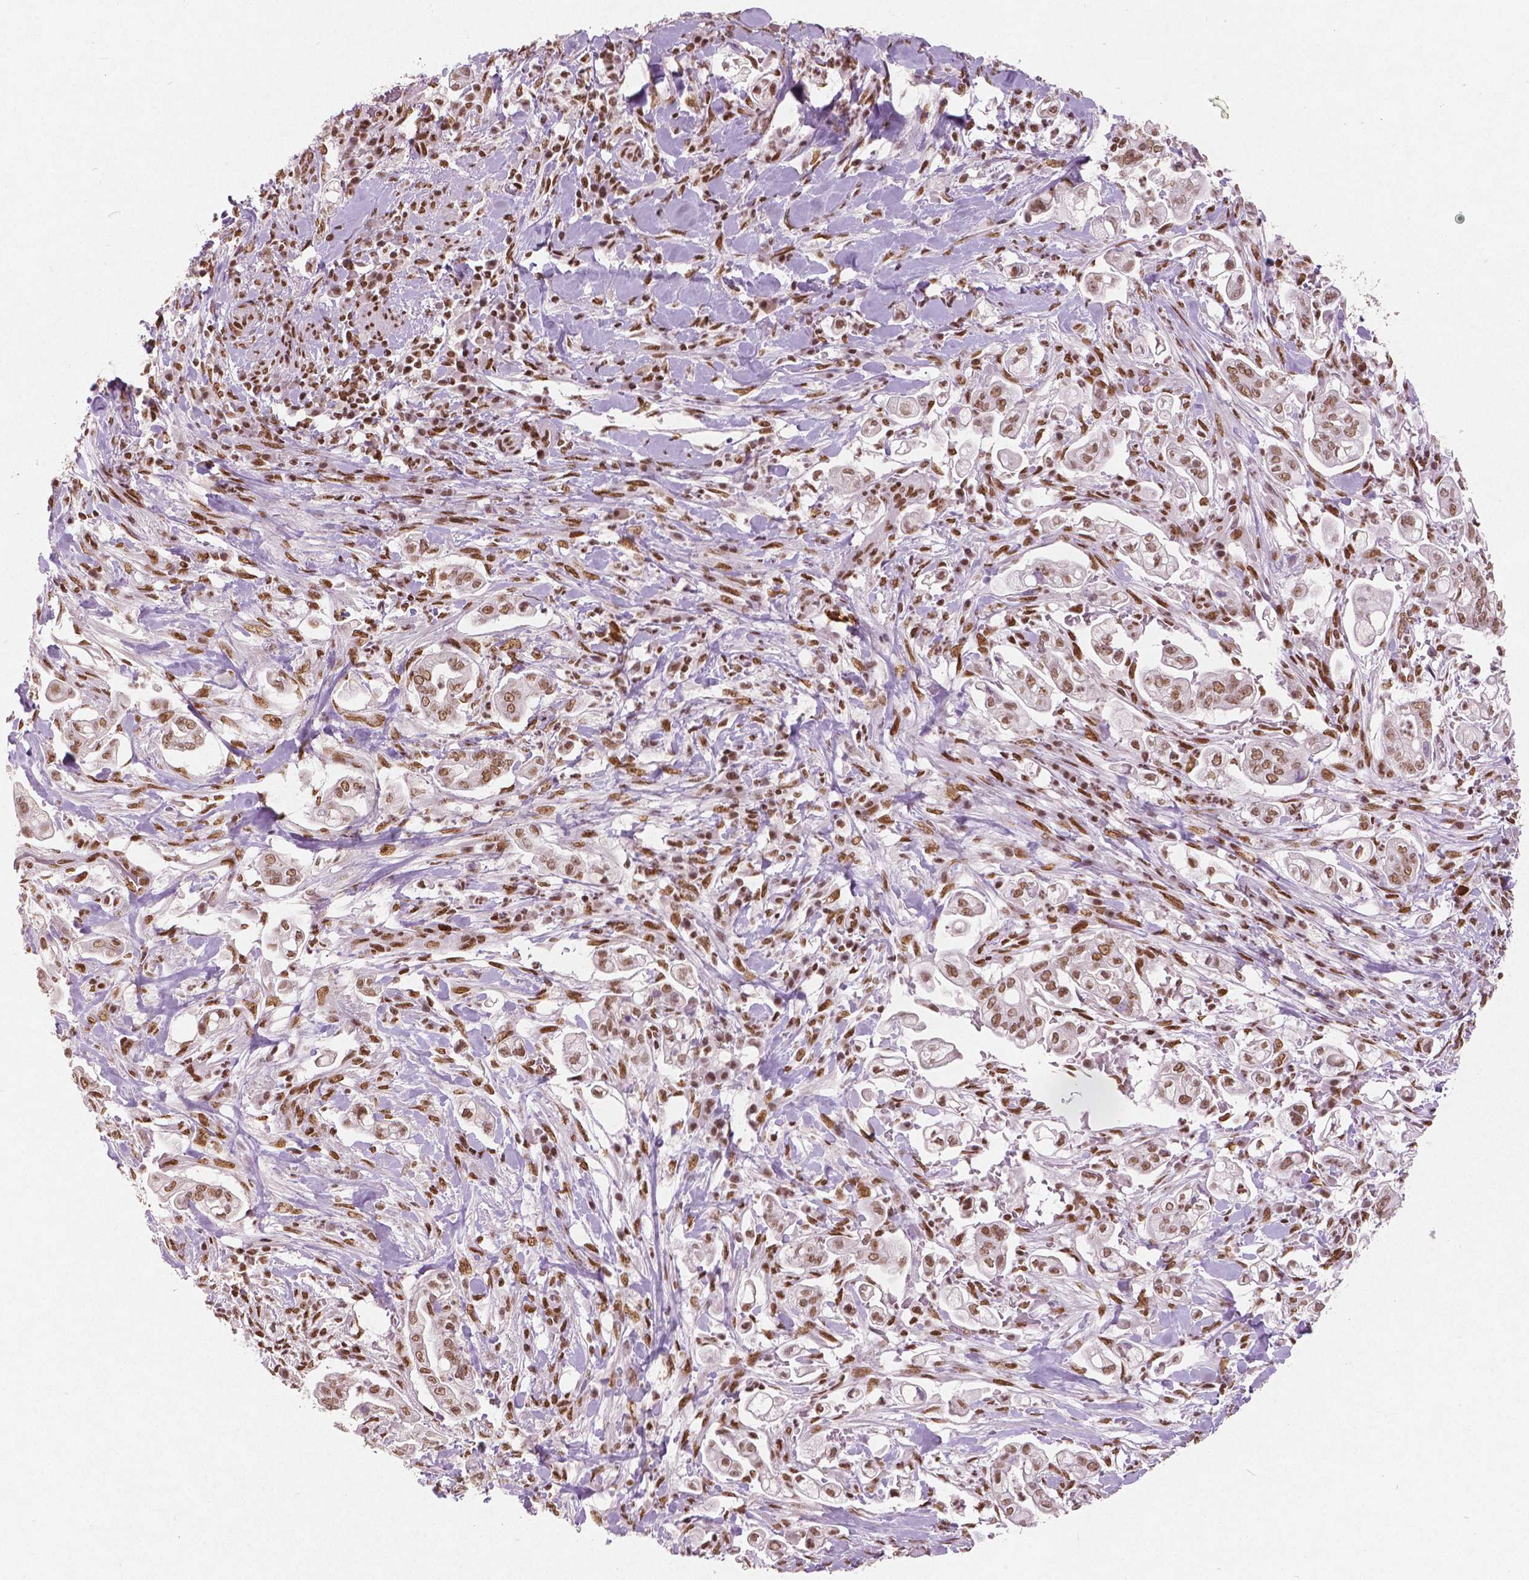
{"staining": {"intensity": "moderate", "quantity": ">75%", "location": "nuclear"}, "tissue": "pancreatic cancer", "cell_type": "Tumor cells", "image_type": "cancer", "snomed": [{"axis": "morphology", "description": "Adenocarcinoma, NOS"}, {"axis": "topography", "description": "Pancreas"}], "caption": "Moderate nuclear protein staining is identified in about >75% of tumor cells in adenocarcinoma (pancreatic). (DAB (3,3'-diaminobenzidine) = brown stain, brightfield microscopy at high magnification).", "gene": "BRD4", "patient": {"sex": "female", "age": 69}}